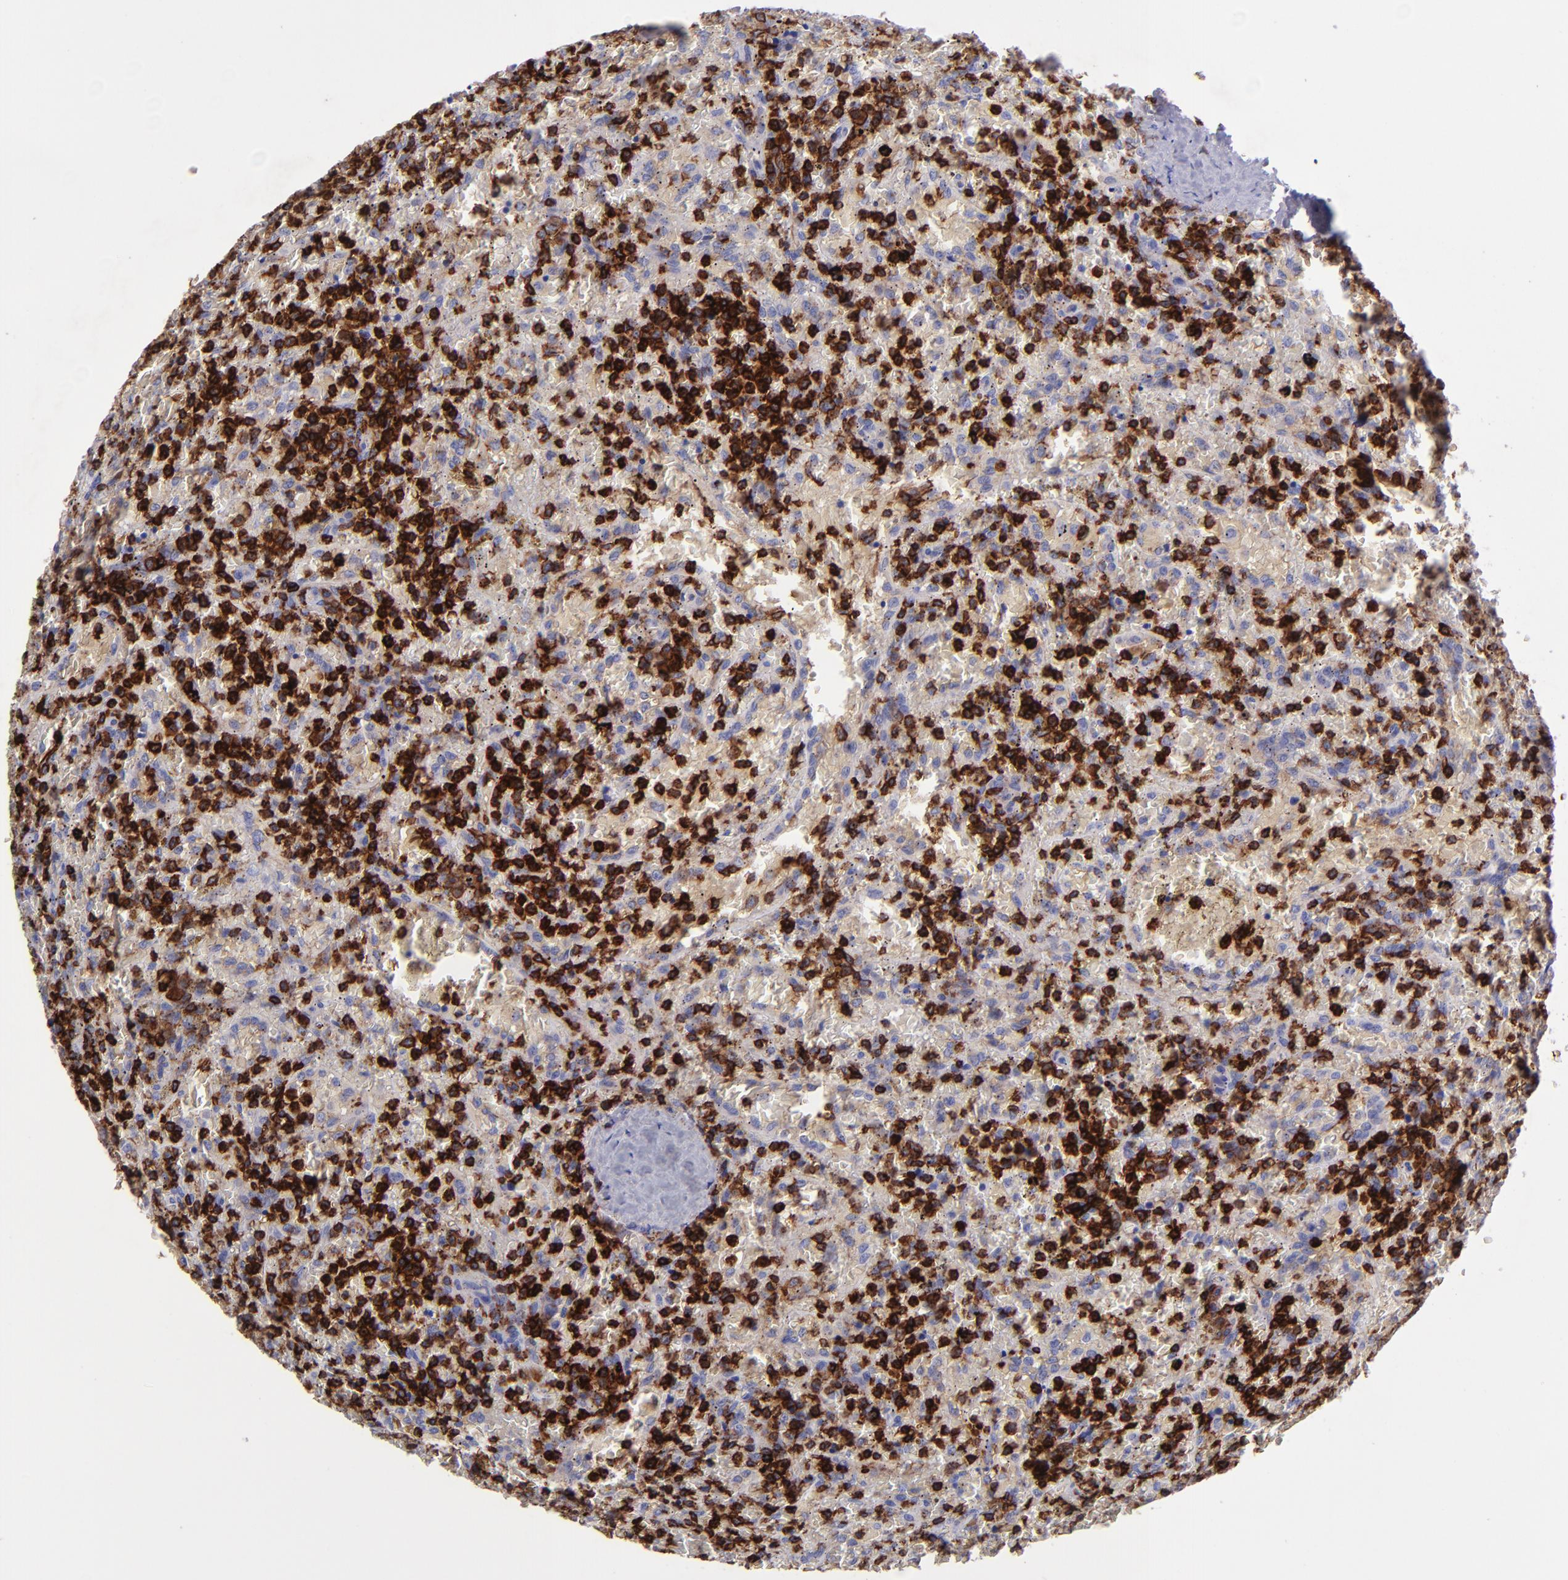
{"staining": {"intensity": "strong", "quantity": ">75%", "location": "cytoplasmic/membranous"}, "tissue": "lymphoma", "cell_type": "Tumor cells", "image_type": "cancer", "snomed": [{"axis": "morphology", "description": "Malignant lymphoma, non-Hodgkin's type, High grade"}, {"axis": "topography", "description": "Spleen"}, {"axis": "topography", "description": "Lymph node"}], "caption": "Immunohistochemical staining of malignant lymphoma, non-Hodgkin's type (high-grade) reveals high levels of strong cytoplasmic/membranous staining in approximately >75% of tumor cells.", "gene": "ICAM3", "patient": {"sex": "female", "age": 70}}